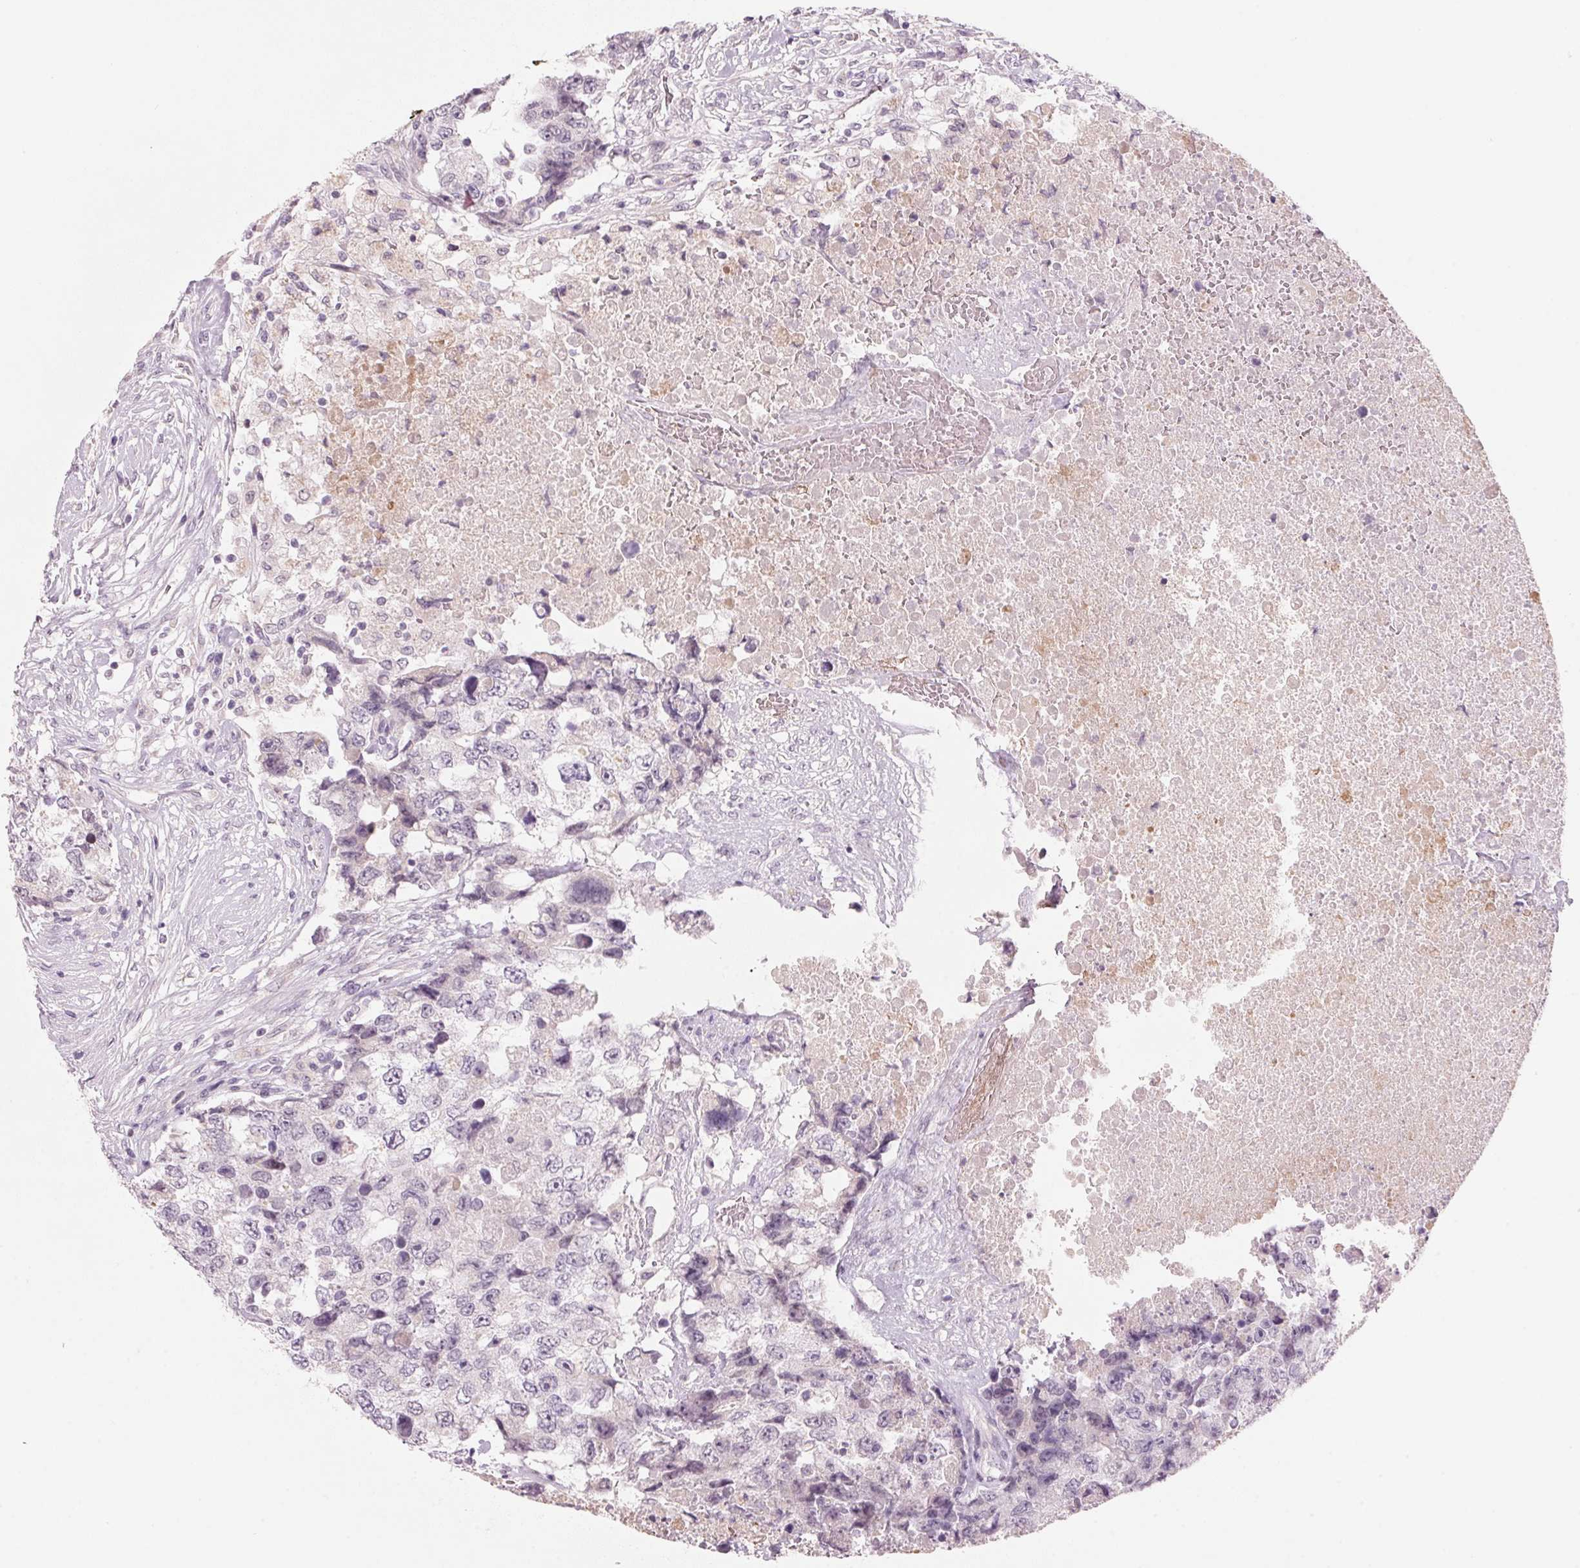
{"staining": {"intensity": "negative", "quantity": "none", "location": "none"}, "tissue": "testis cancer", "cell_type": "Tumor cells", "image_type": "cancer", "snomed": [{"axis": "morphology", "description": "Carcinoma, Embryonal, NOS"}, {"axis": "topography", "description": "Testis"}], "caption": "Micrograph shows no significant protein expression in tumor cells of testis cancer.", "gene": "ADAM20", "patient": {"sex": "male", "age": 24}}